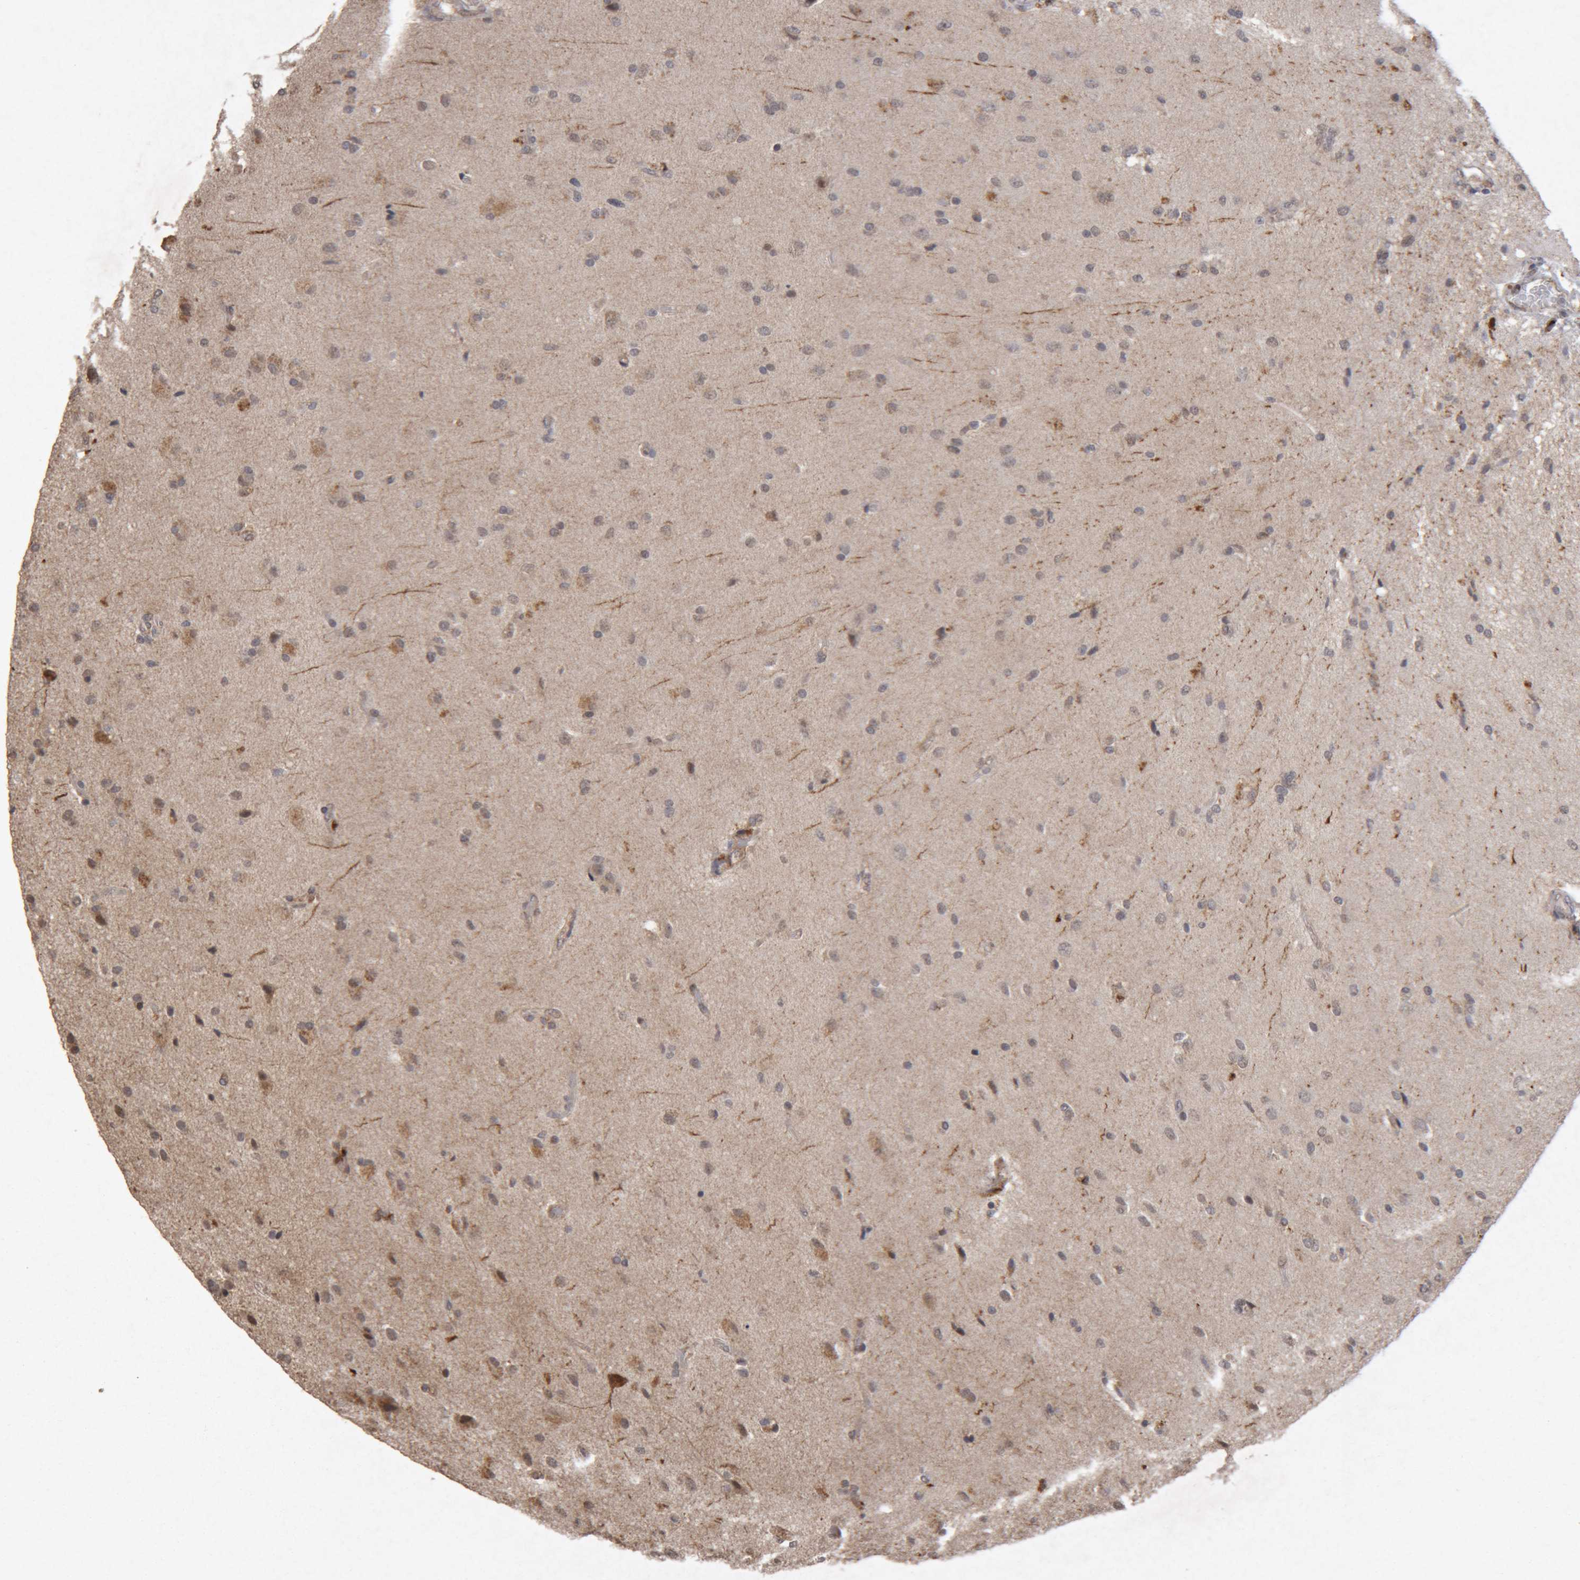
{"staining": {"intensity": "moderate", "quantity": "<25%", "location": "cytoplasmic/membranous"}, "tissue": "glioma", "cell_type": "Tumor cells", "image_type": "cancer", "snomed": [{"axis": "morphology", "description": "Glioma, malignant, High grade"}, {"axis": "topography", "description": "Brain"}], "caption": "Immunohistochemical staining of human glioma displays moderate cytoplasmic/membranous protein positivity in about <25% of tumor cells.", "gene": "MEP1A", "patient": {"sex": "male", "age": 72}}